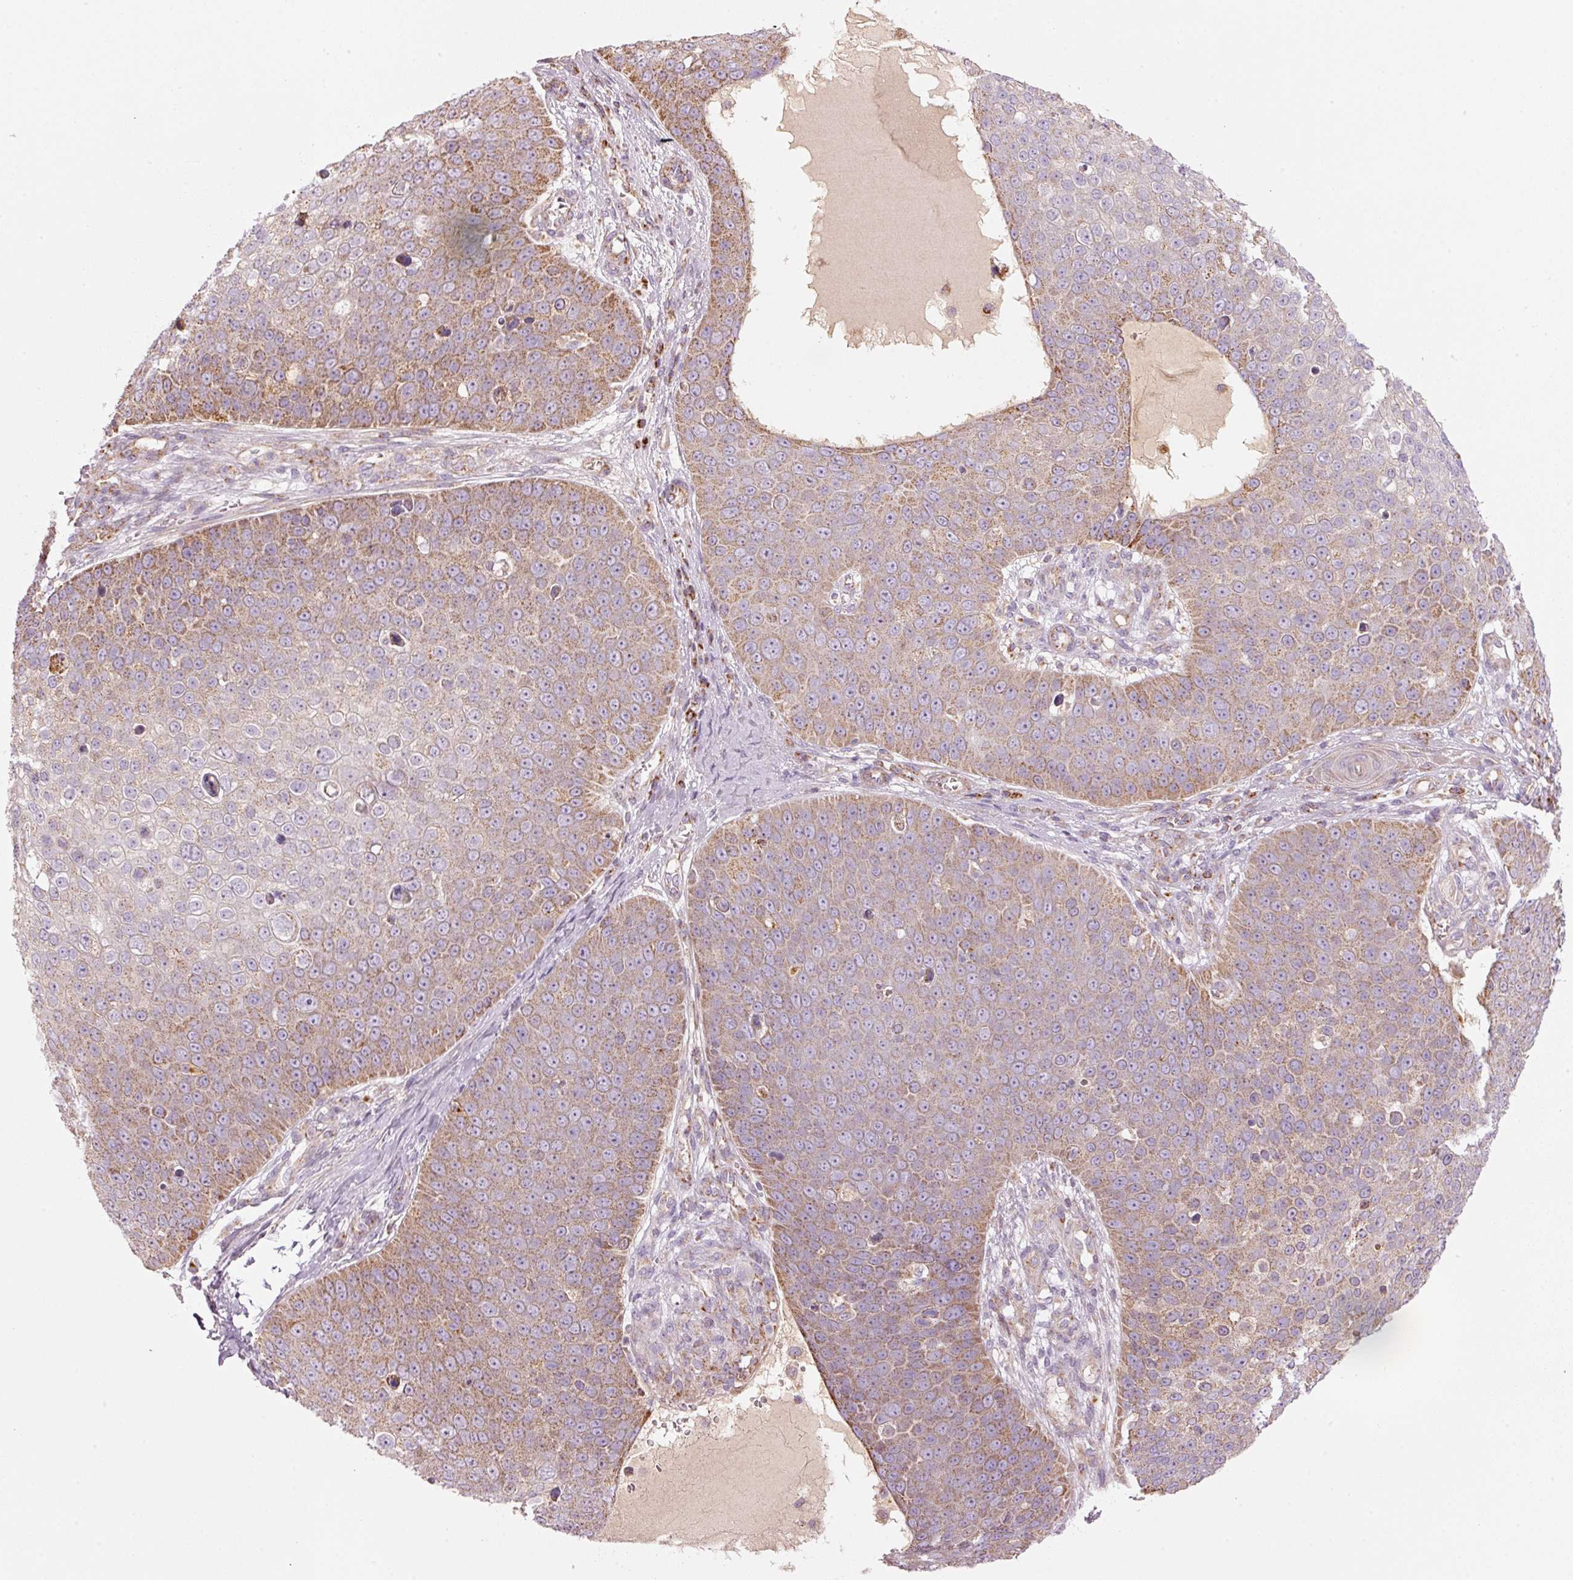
{"staining": {"intensity": "weak", "quantity": "25%-75%", "location": "cytoplasmic/membranous"}, "tissue": "skin cancer", "cell_type": "Tumor cells", "image_type": "cancer", "snomed": [{"axis": "morphology", "description": "Squamous cell carcinoma, NOS"}, {"axis": "topography", "description": "Skin"}], "caption": "About 25%-75% of tumor cells in human skin cancer display weak cytoplasmic/membranous protein staining as visualized by brown immunohistochemical staining.", "gene": "C17orf98", "patient": {"sex": "male", "age": 71}}